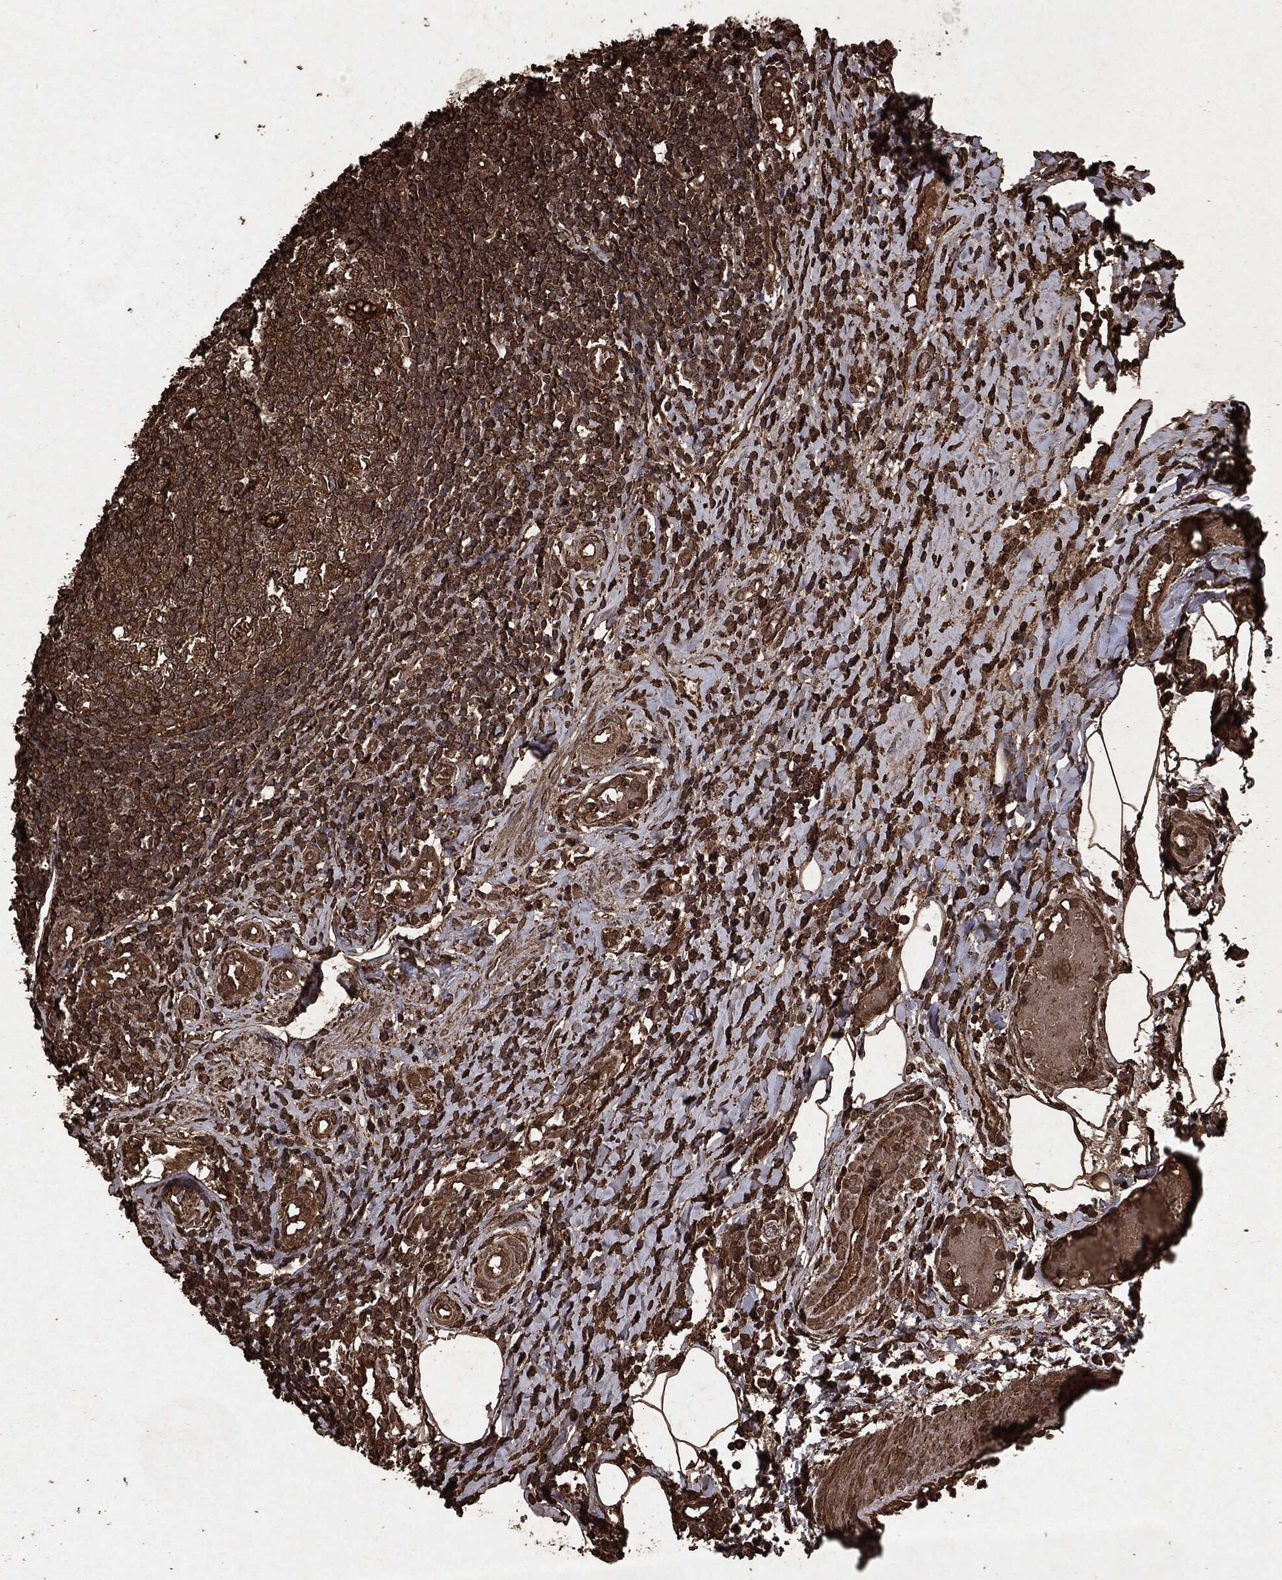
{"staining": {"intensity": "moderate", "quantity": ">75%", "location": "cytoplasmic/membranous"}, "tissue": "appendix", "cell_type": "Glandular cells", "image_type": "normal", "snomed": [{"axis": "morphology", "description": "Normal tissue, NOS"}, {"axis": "morphology", "description": "Inflammation, NOS"}, {"axis": "topography", "description": "Appendix"}], "caption": "Protein expression analysis of unremarkable appendix reveals moderate cytoplasmic/membranous positivity in about >75% of glandular cells.", "gene": "ARAF", "patient": {"sex": "male", "age": 16}}